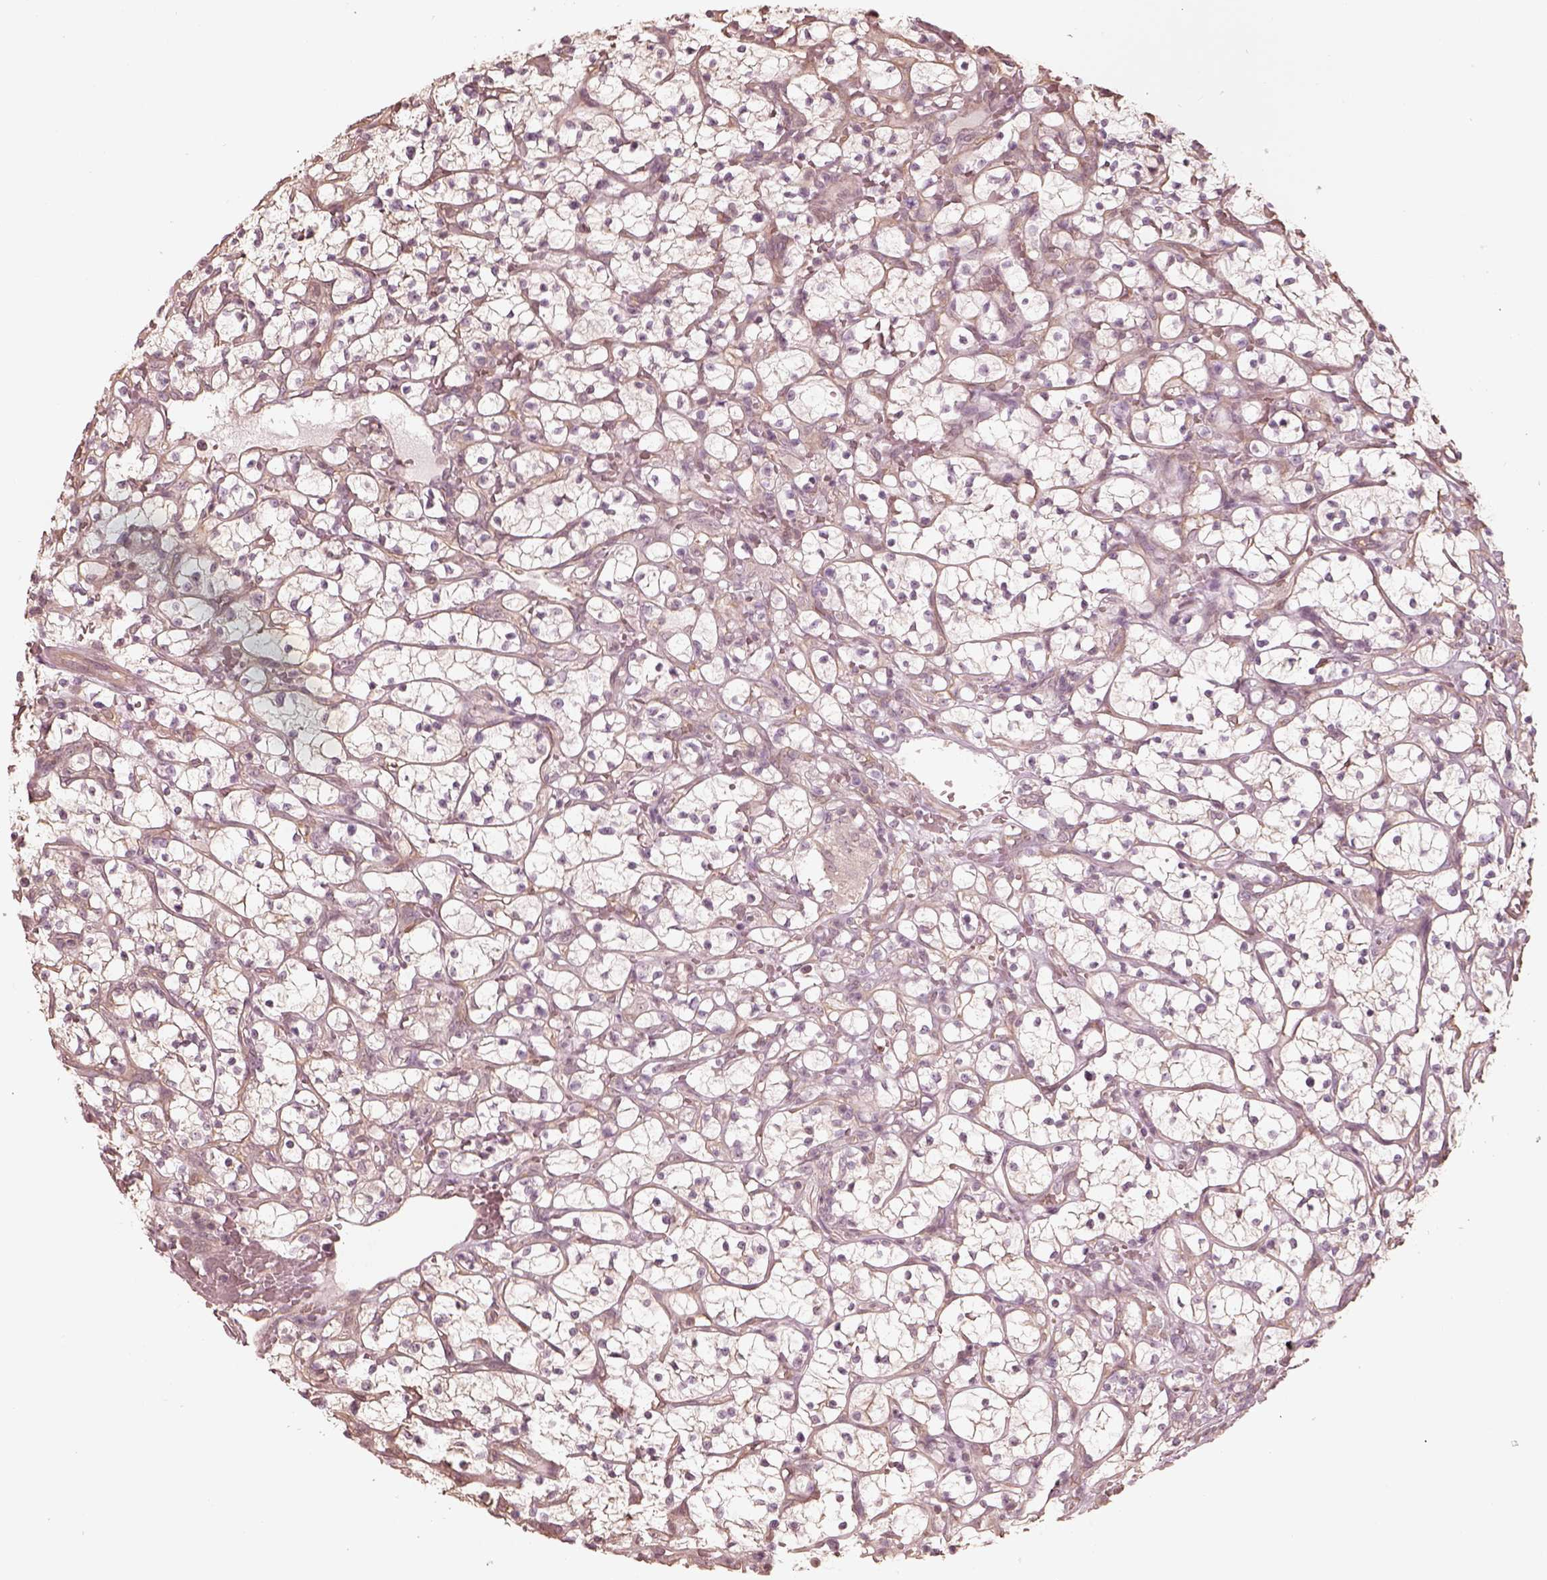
{"staining": {"intensity": "negative", "quantity": "none", "location": "none"}, "tissue": "renal cancer", "cell_type": "Tumor cells", "image_type": "cancer", "snomed": [{"axis": "morphology", "description": "Adenocarcinoma, NOS"}, {"axis": "topography", "description": "Kidney"}], "caption": "High power microscopy photomicrograph of an IHC image of renal adenocarcinoma, revealing no significant positivity in tumor cells.", "gene": "KIF5C", "patient": {"sex": "female", "age": 64}}